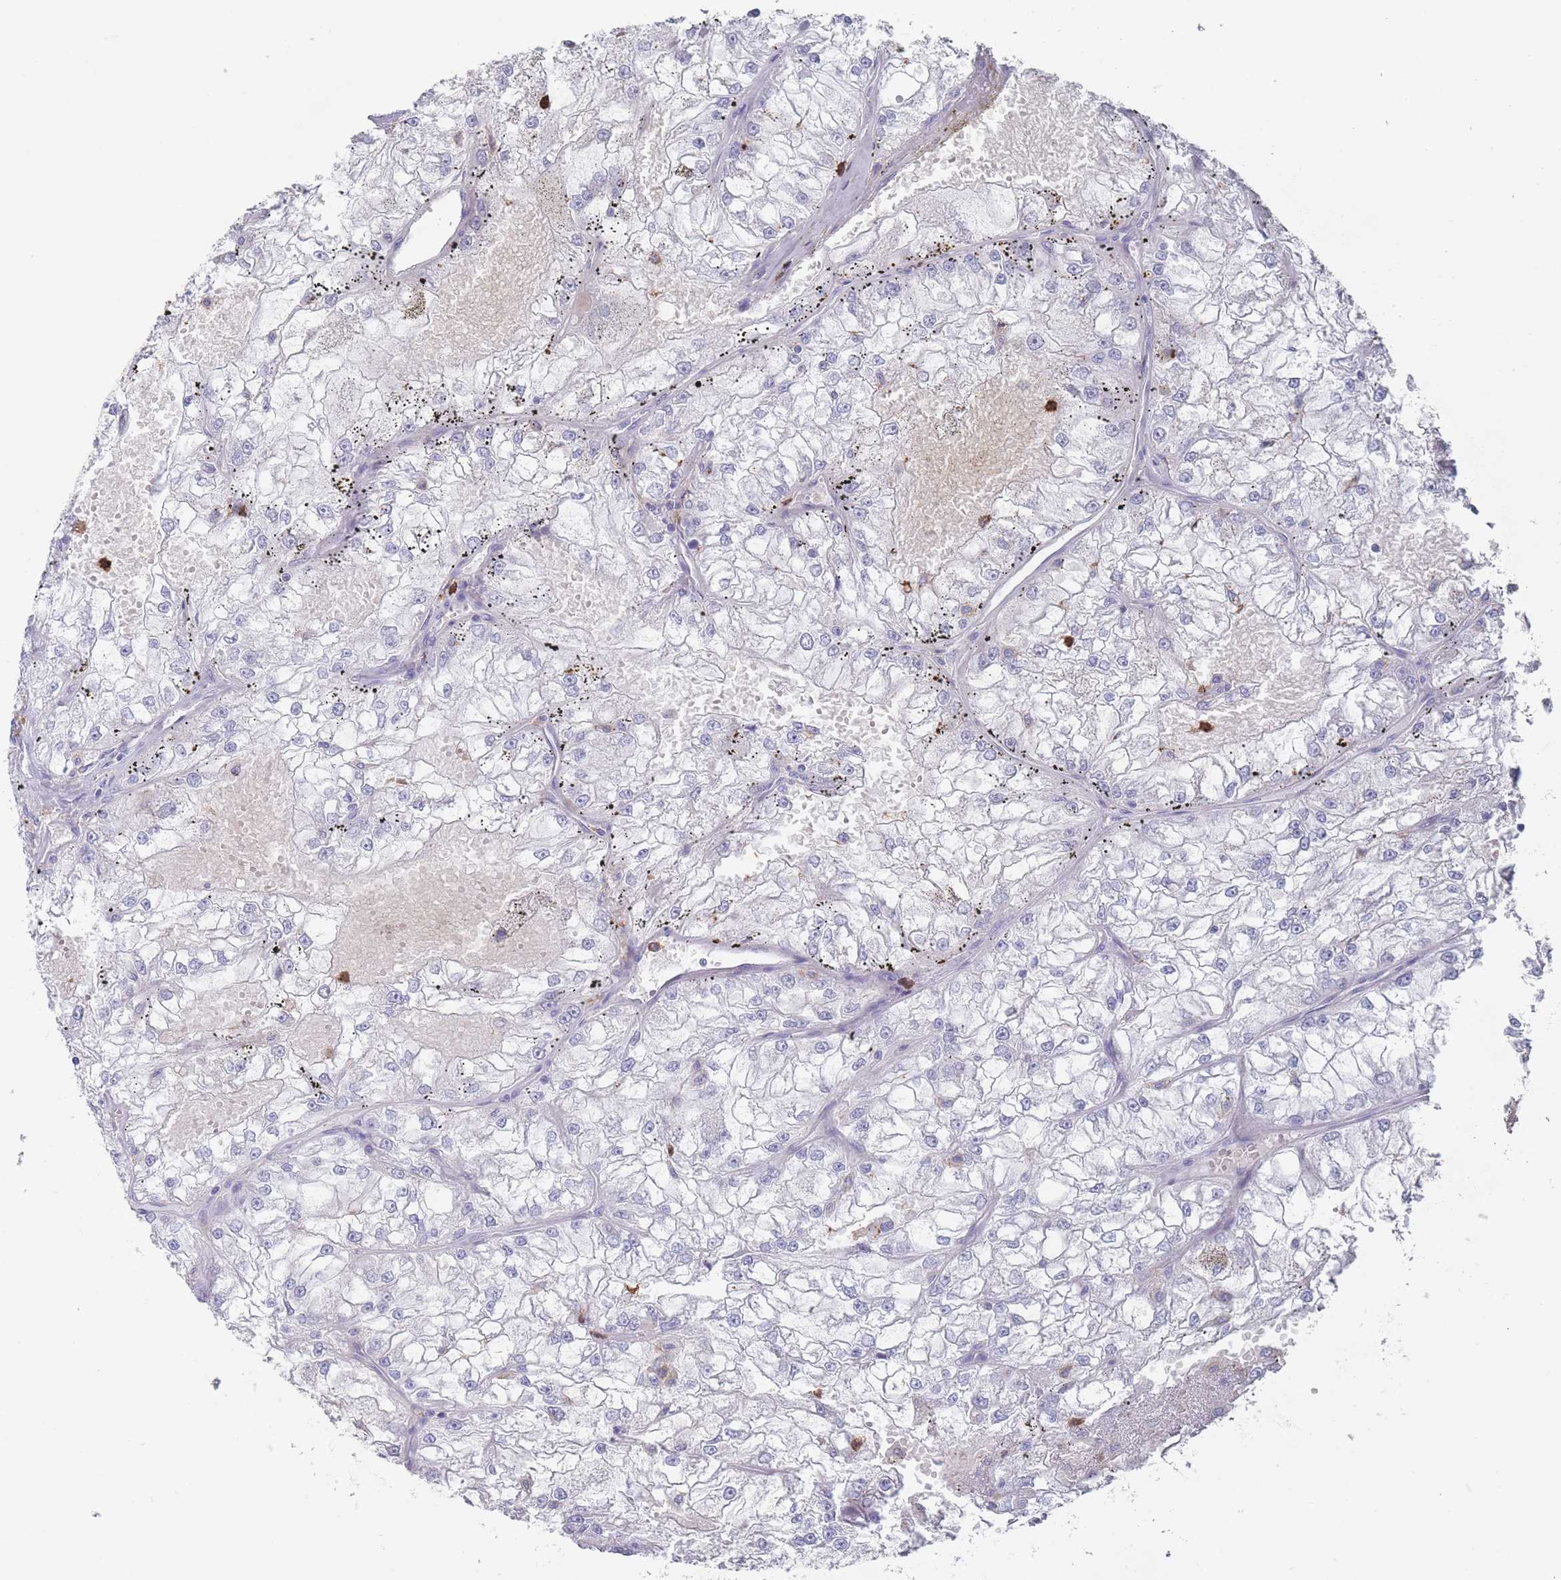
{"staining": {"intensity": "negative", "quantity": "none", "location": "none"}, "tissue": "renal cancer", "cell_type": "Tumor cells", "image_type": "cancer", "snomed": [{"axis": "morphology", "description": "Adenocarcinoma, NOS"}, {"axis": "topography", "description": "Kidney"}], "caption": "A high-resolution micrograph shows immunohistochemistry staining of adenocarcinoma (renal), which exhibits no significant staining in tumor cells.", "gene": "ATP1A3", "patient": {"sex": "female", "age": 72}}